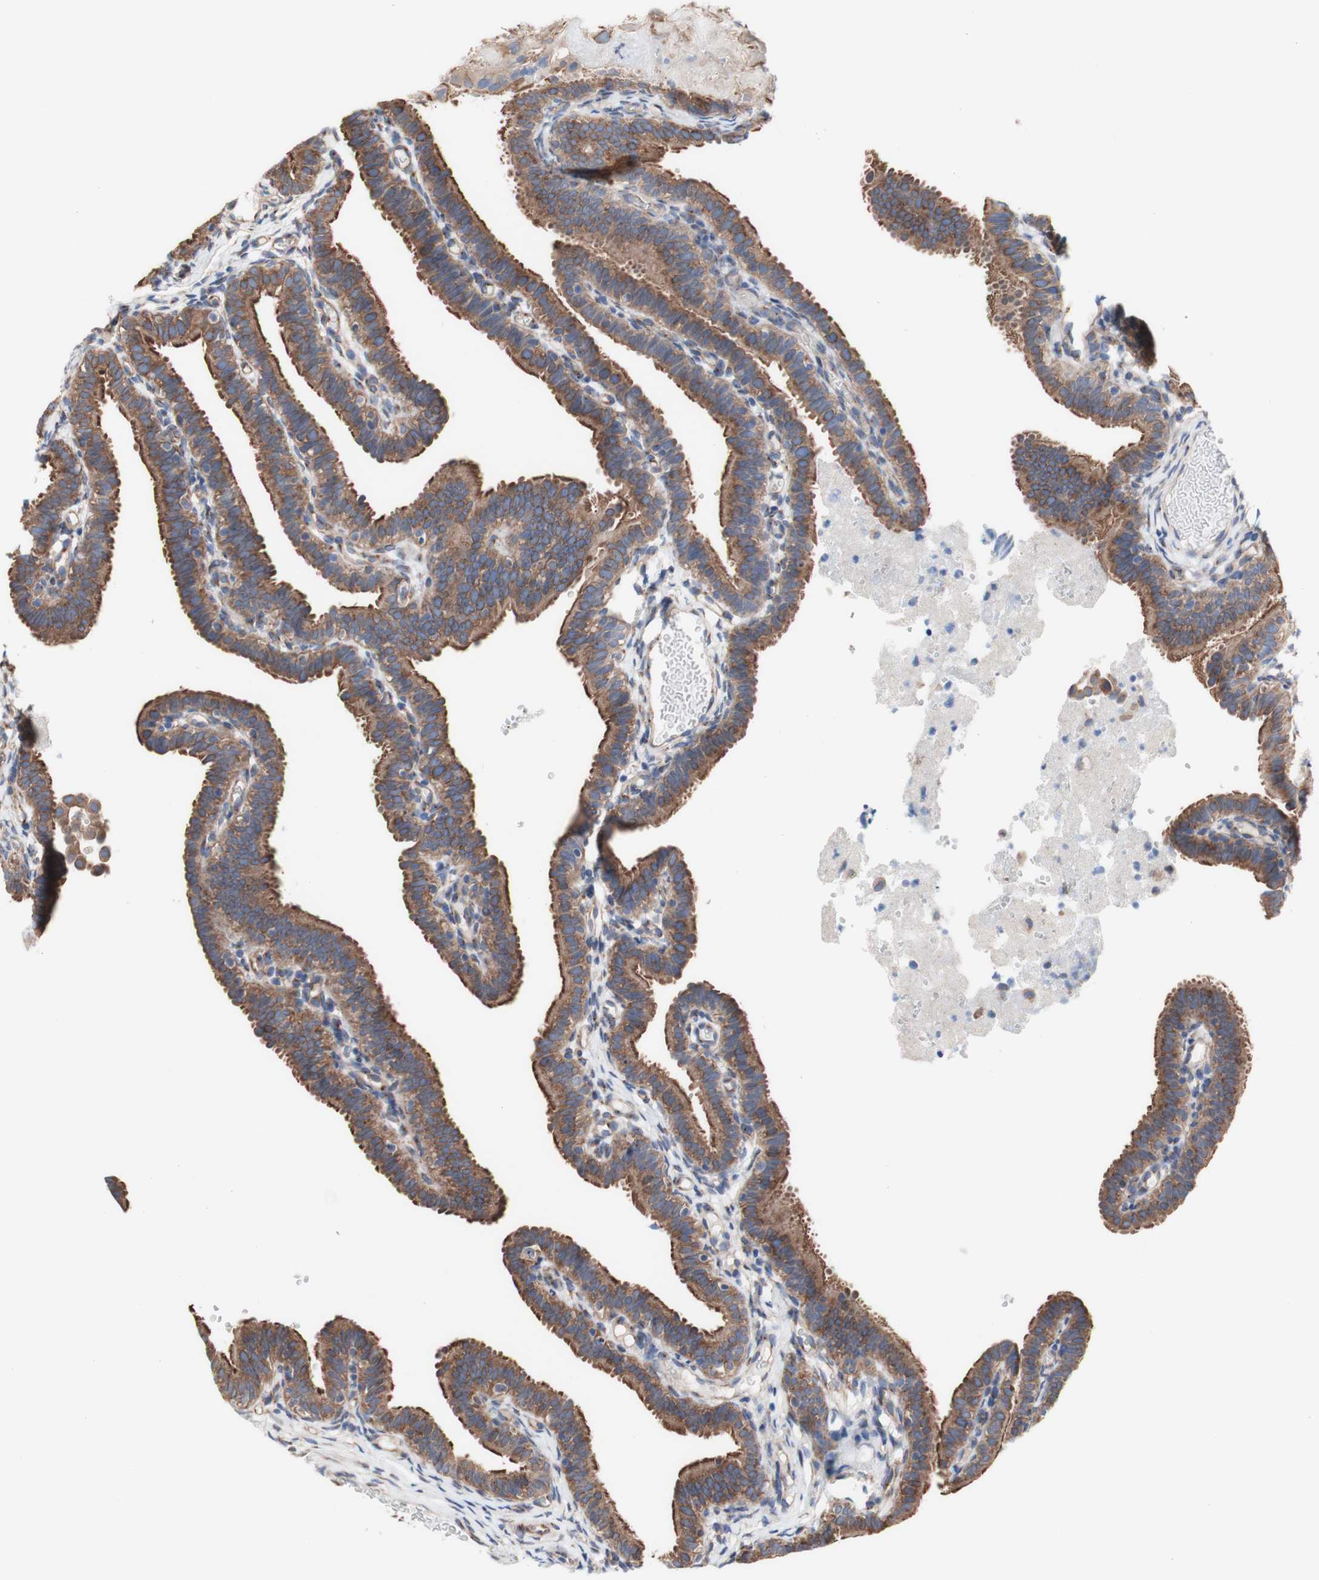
{"staining": {"intensity": "moderate", "quantity": ">75%", "location": "cytoplasmic/membranous"}, "tissue": "fallopian tube", "cell_type": "Glandular cells", "image_type": "normal", "snomed": [{"axis": "morphology", "description": "Normal tissue, NOS"}, {"axis": "topography", "description": "Fallopian tube"}, {"axis": "topography", "description": "Placenta"}], "caption": "Protein staining of benign fallopian tube shows moderate cytoplasmic/membranous staining in approximately >75% of glandular cells.", "gene": "LRIG3", "patient": {"sex": "female", "age": 34}}